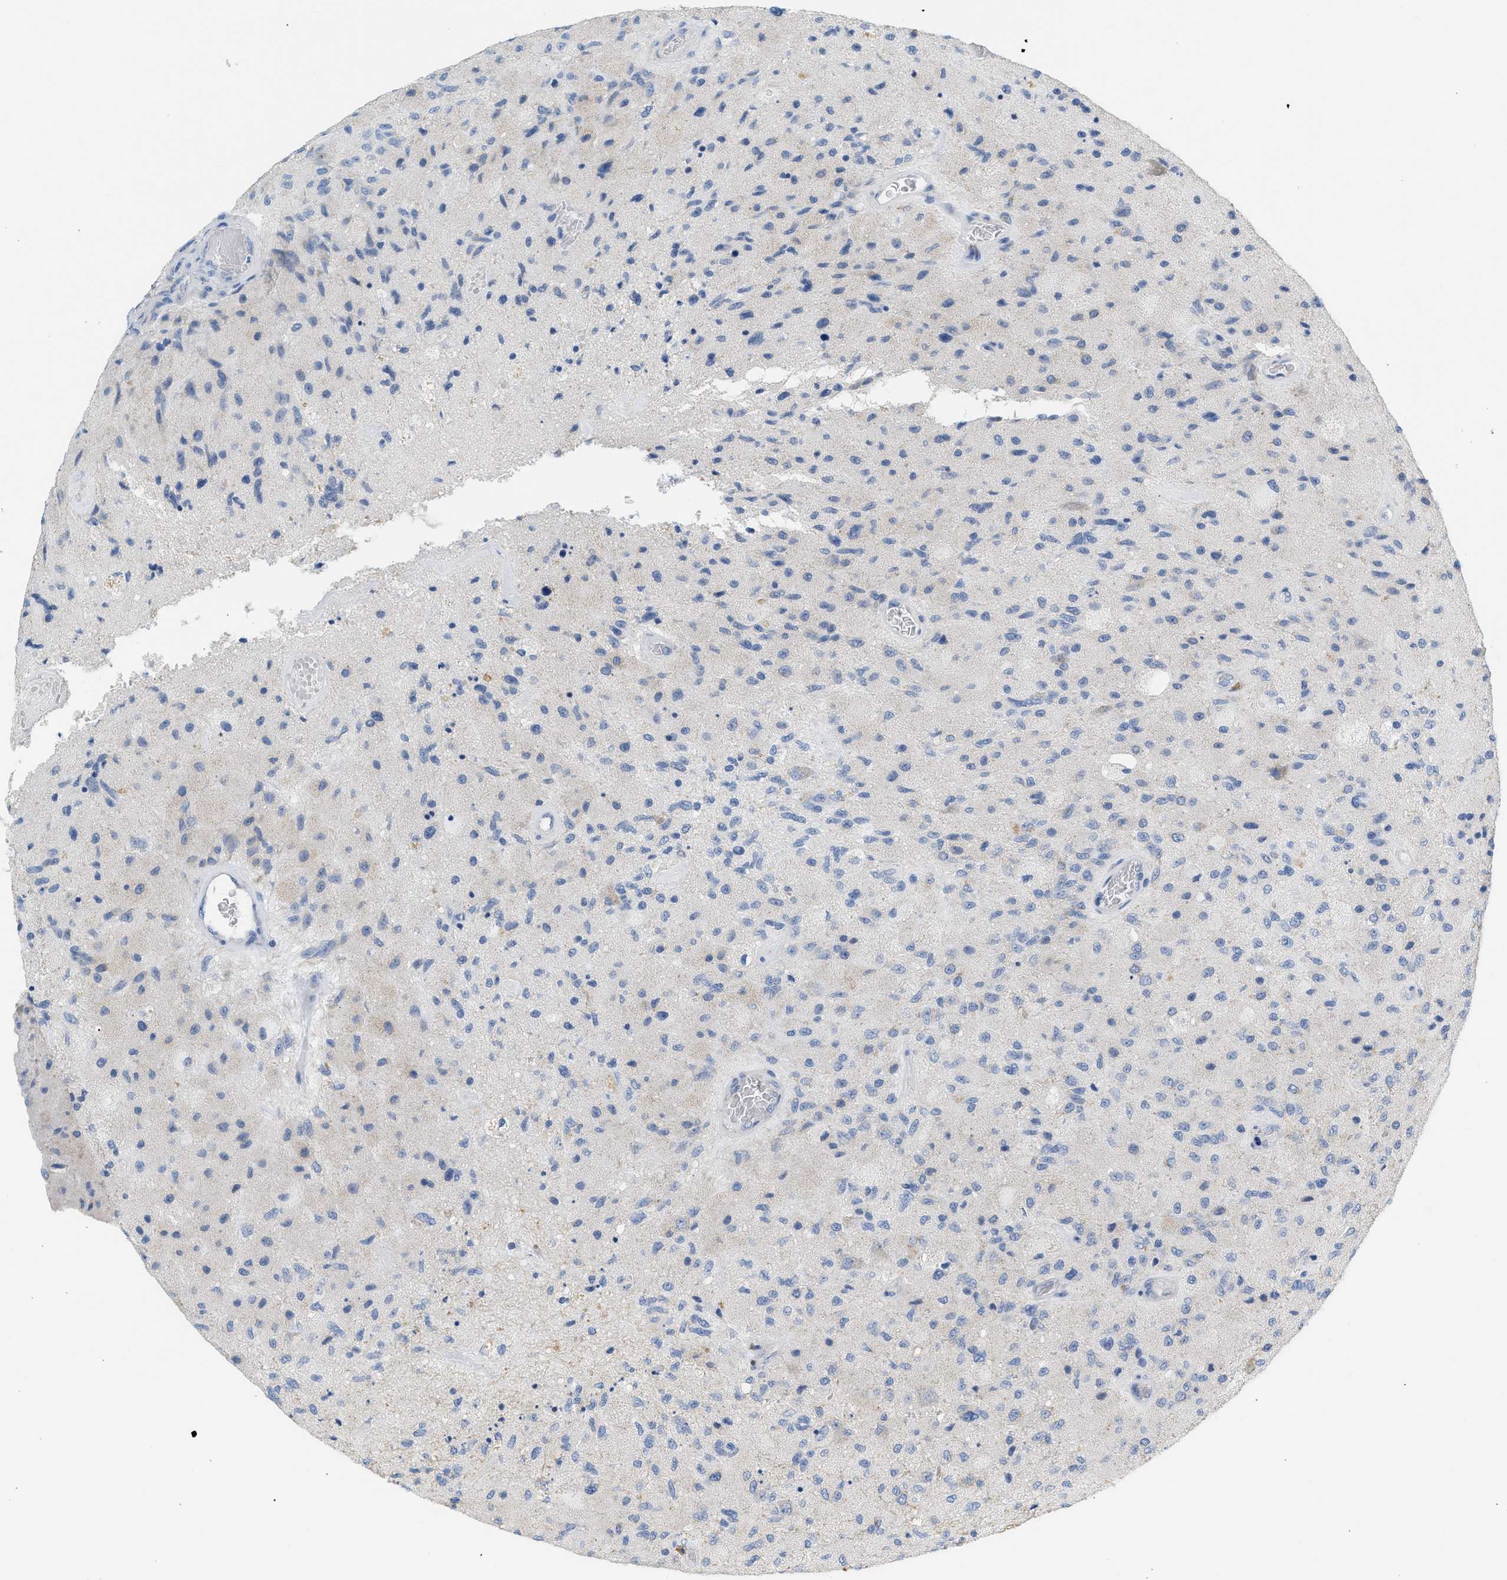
{"staining": {"intensity": "negative", "quantity": "none", "location": "none"}, "tissue": "glioma", "cell_type": "Tumor cells", "image_type": "cancer", "snomed": [{"axis": "morphology", "description": "Normal tissue, NOS"}, {"axis": "morphology", "description": "Glioma, malignant, High grade"}, {"axis": "topography", "description": "Cerebral cortex"}], "caption": "Immunohistochemical staining of human glioma shows no significant expression in tumor cells.", "gene": "NDUFS8", "patient": {"sex": "male", "age": 77}}